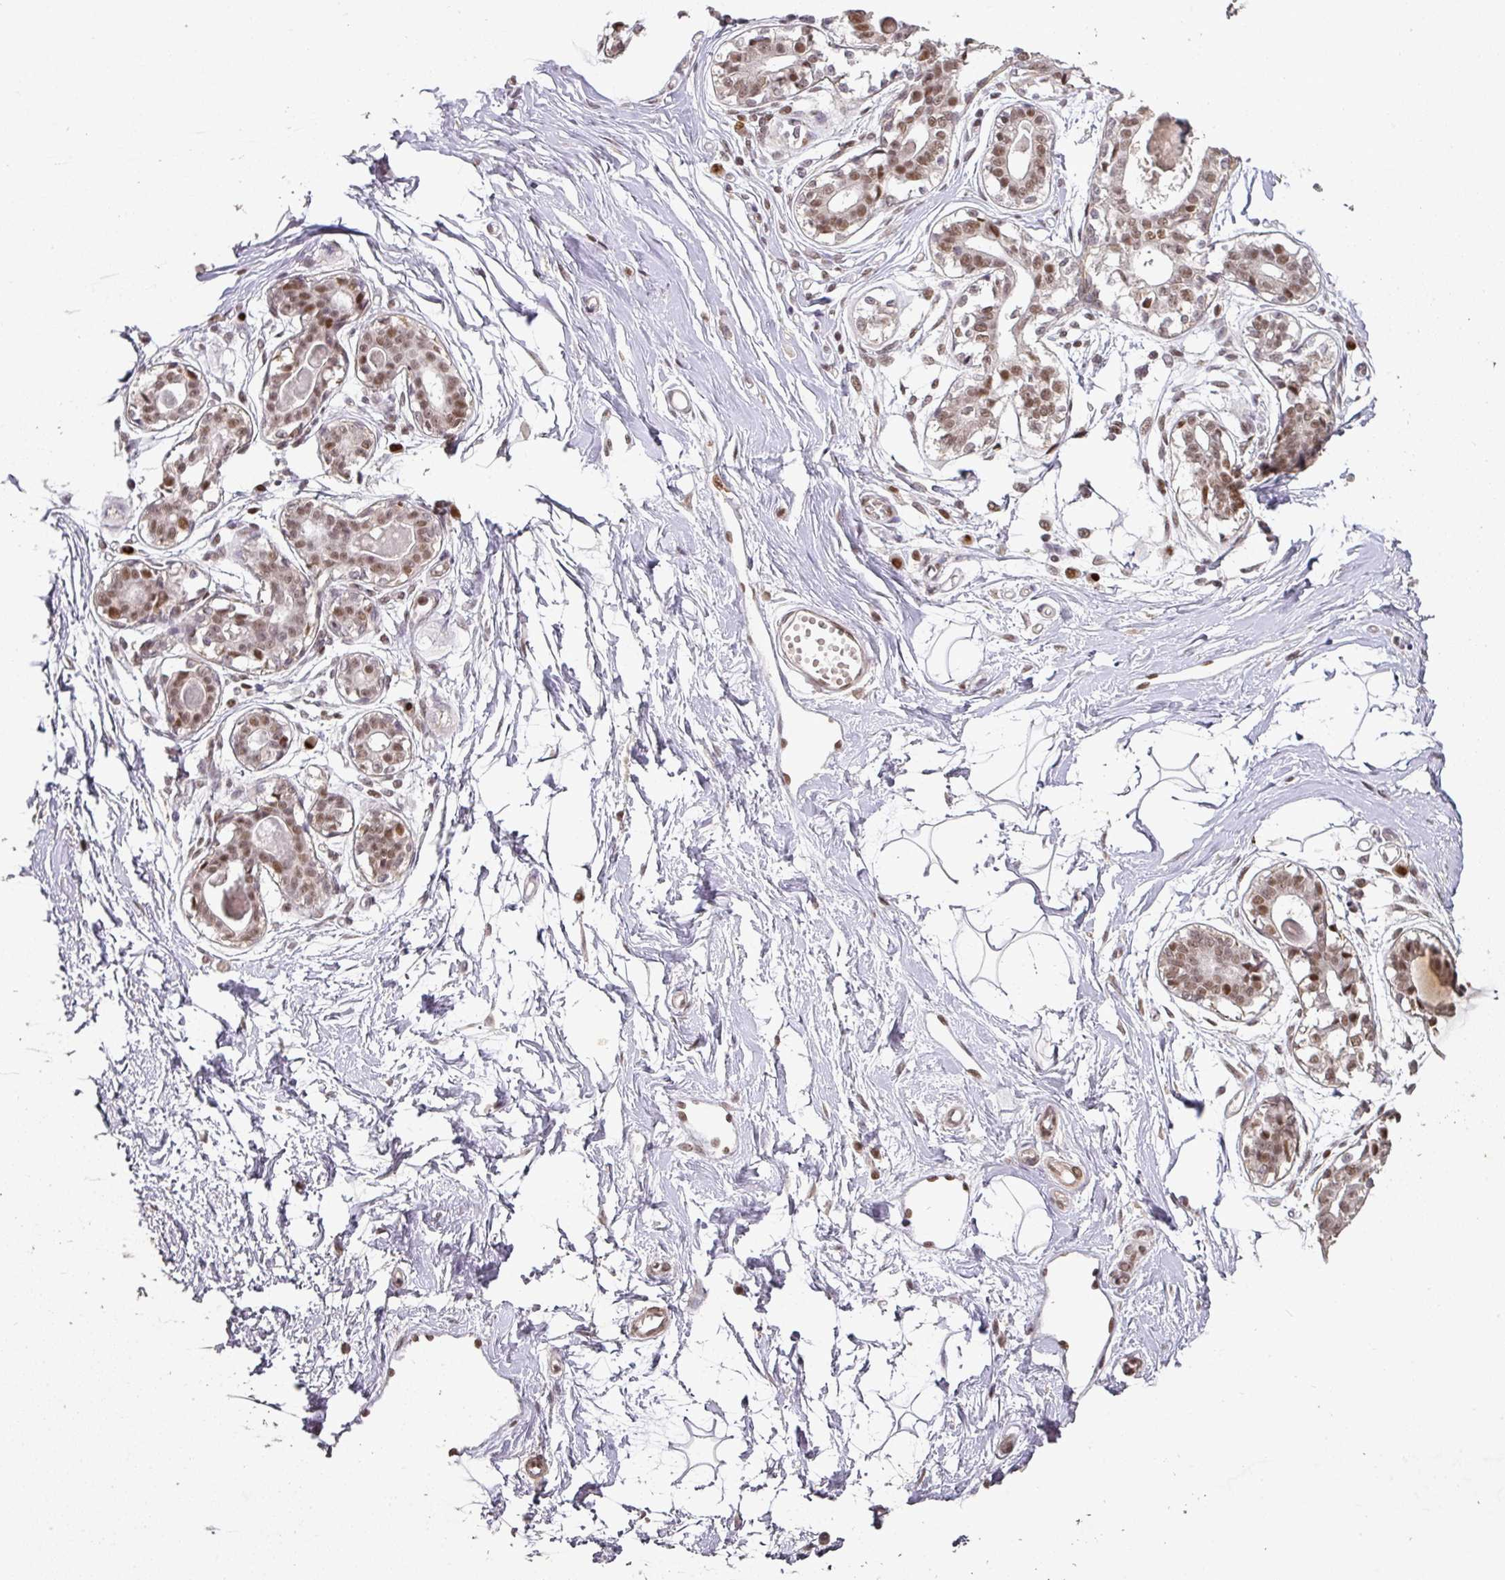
{"staining": {"intensity": "negative", "quantity": "none", "location": "none"}, "tissue": "breast", "cell_type": "Adipocytes", "image_type": "normal", "snomed": [{"axis": "morphology", "description": "Normal tissue, NOS"}, {"axis": "topography", "description": "Breast"}], "caption": "A photomicrograph of human breast is negative for staining in adipocytes. Nuclei are stained in blue.", "gene": "GPRIN2", "patient": {"sex": "female", "age": 45}}